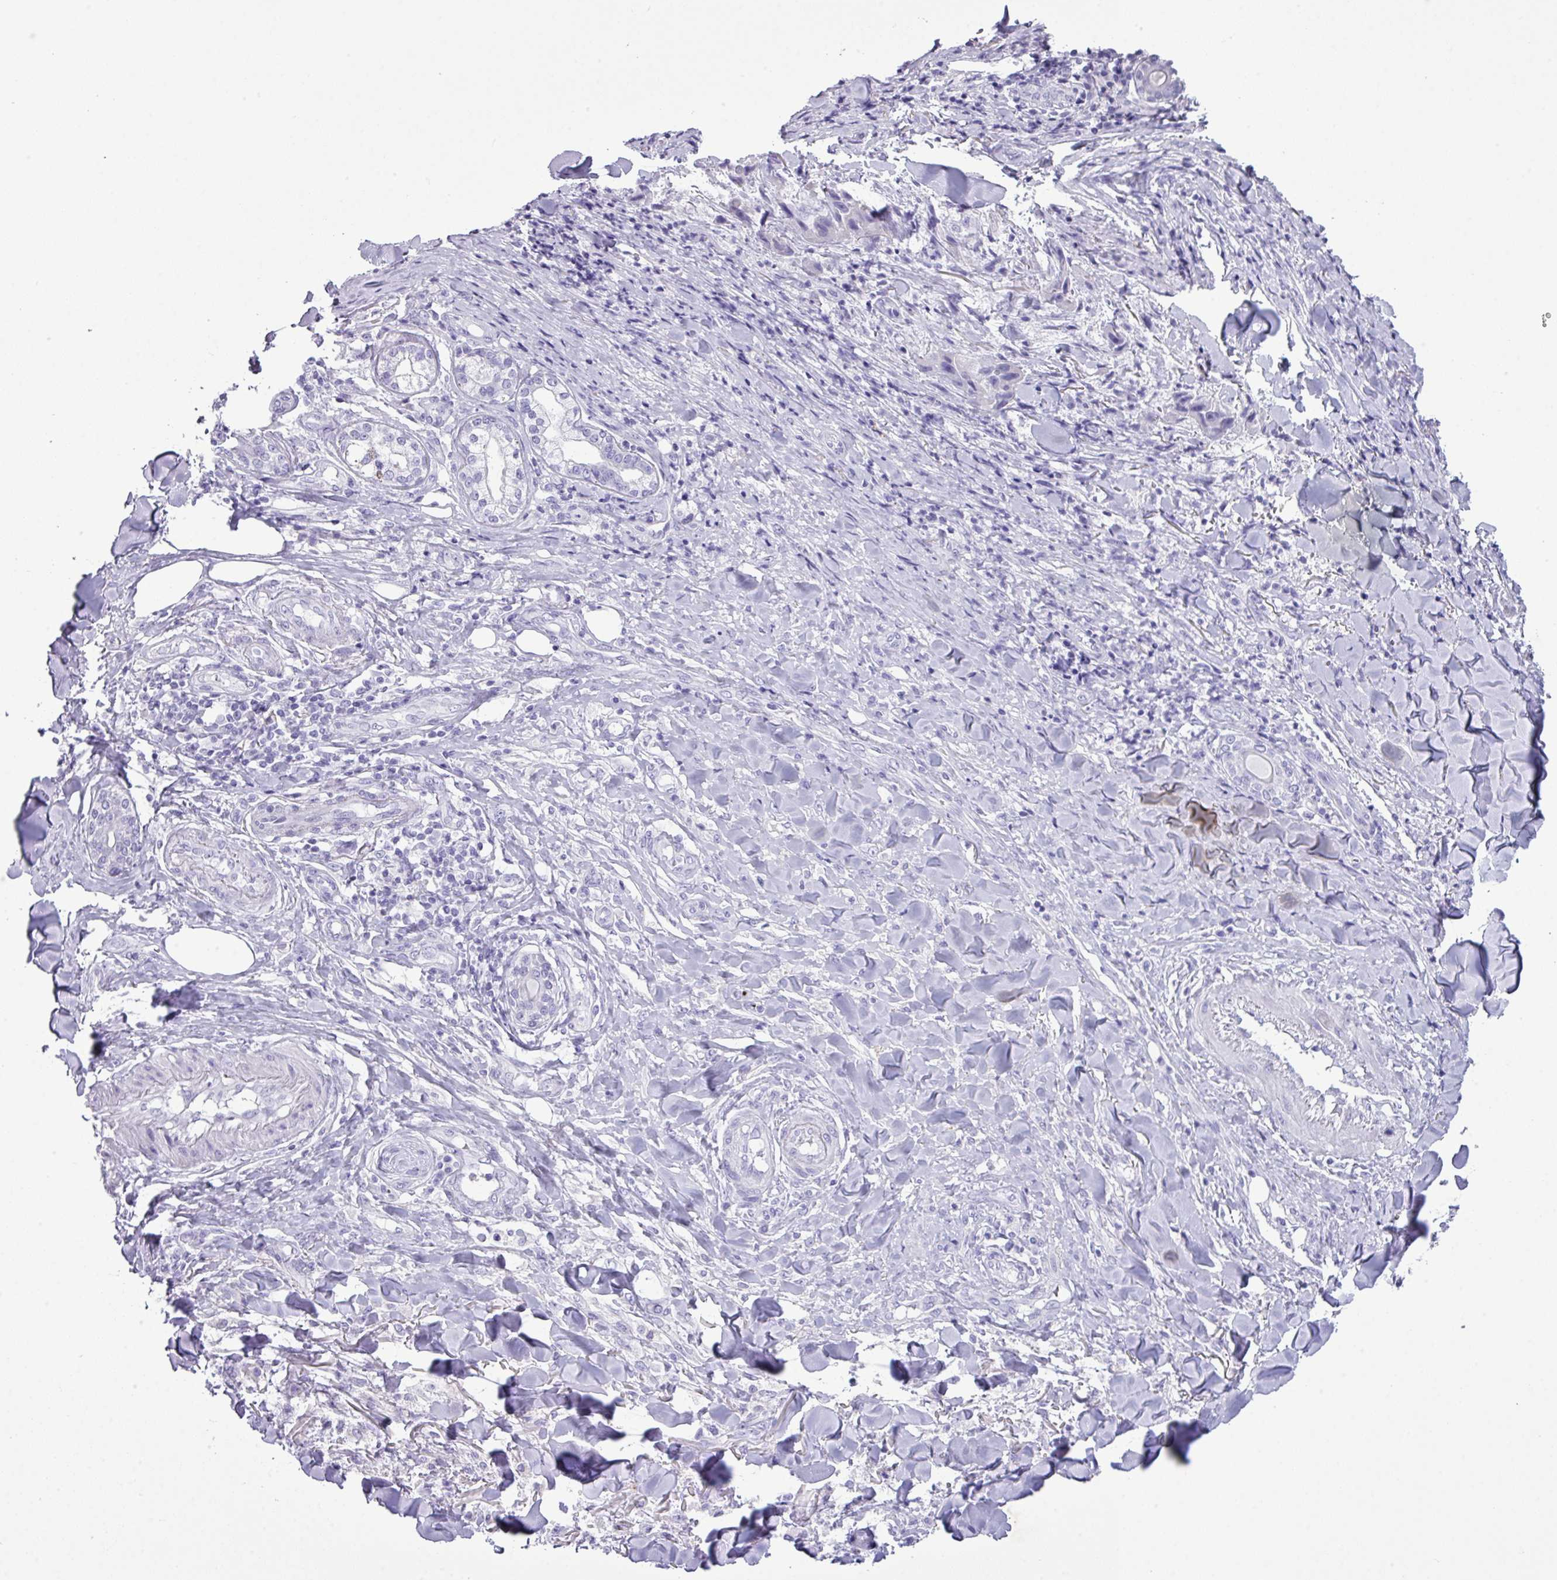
{"staining": {"intensity": "negative", "quantity": "none", "location": "none"}, "tissue": "skin cancer", "cell_type": "Tumor cells", "image_type": "cancer", "snomed": [{"axis": "morphology", "description": "Squamous cell carcinoma, NOS"}, {"axis": "topography", "description": "Skin"}, {"axis": "topography", "description": "Subcutis"}], "caption": "This is a image of IHC staining of skin cancer (squamous cell carcinoma), which shows no expression in tumor cells.", "gene": "AGO3", "patient": {"sex": "male", "age": 73}}